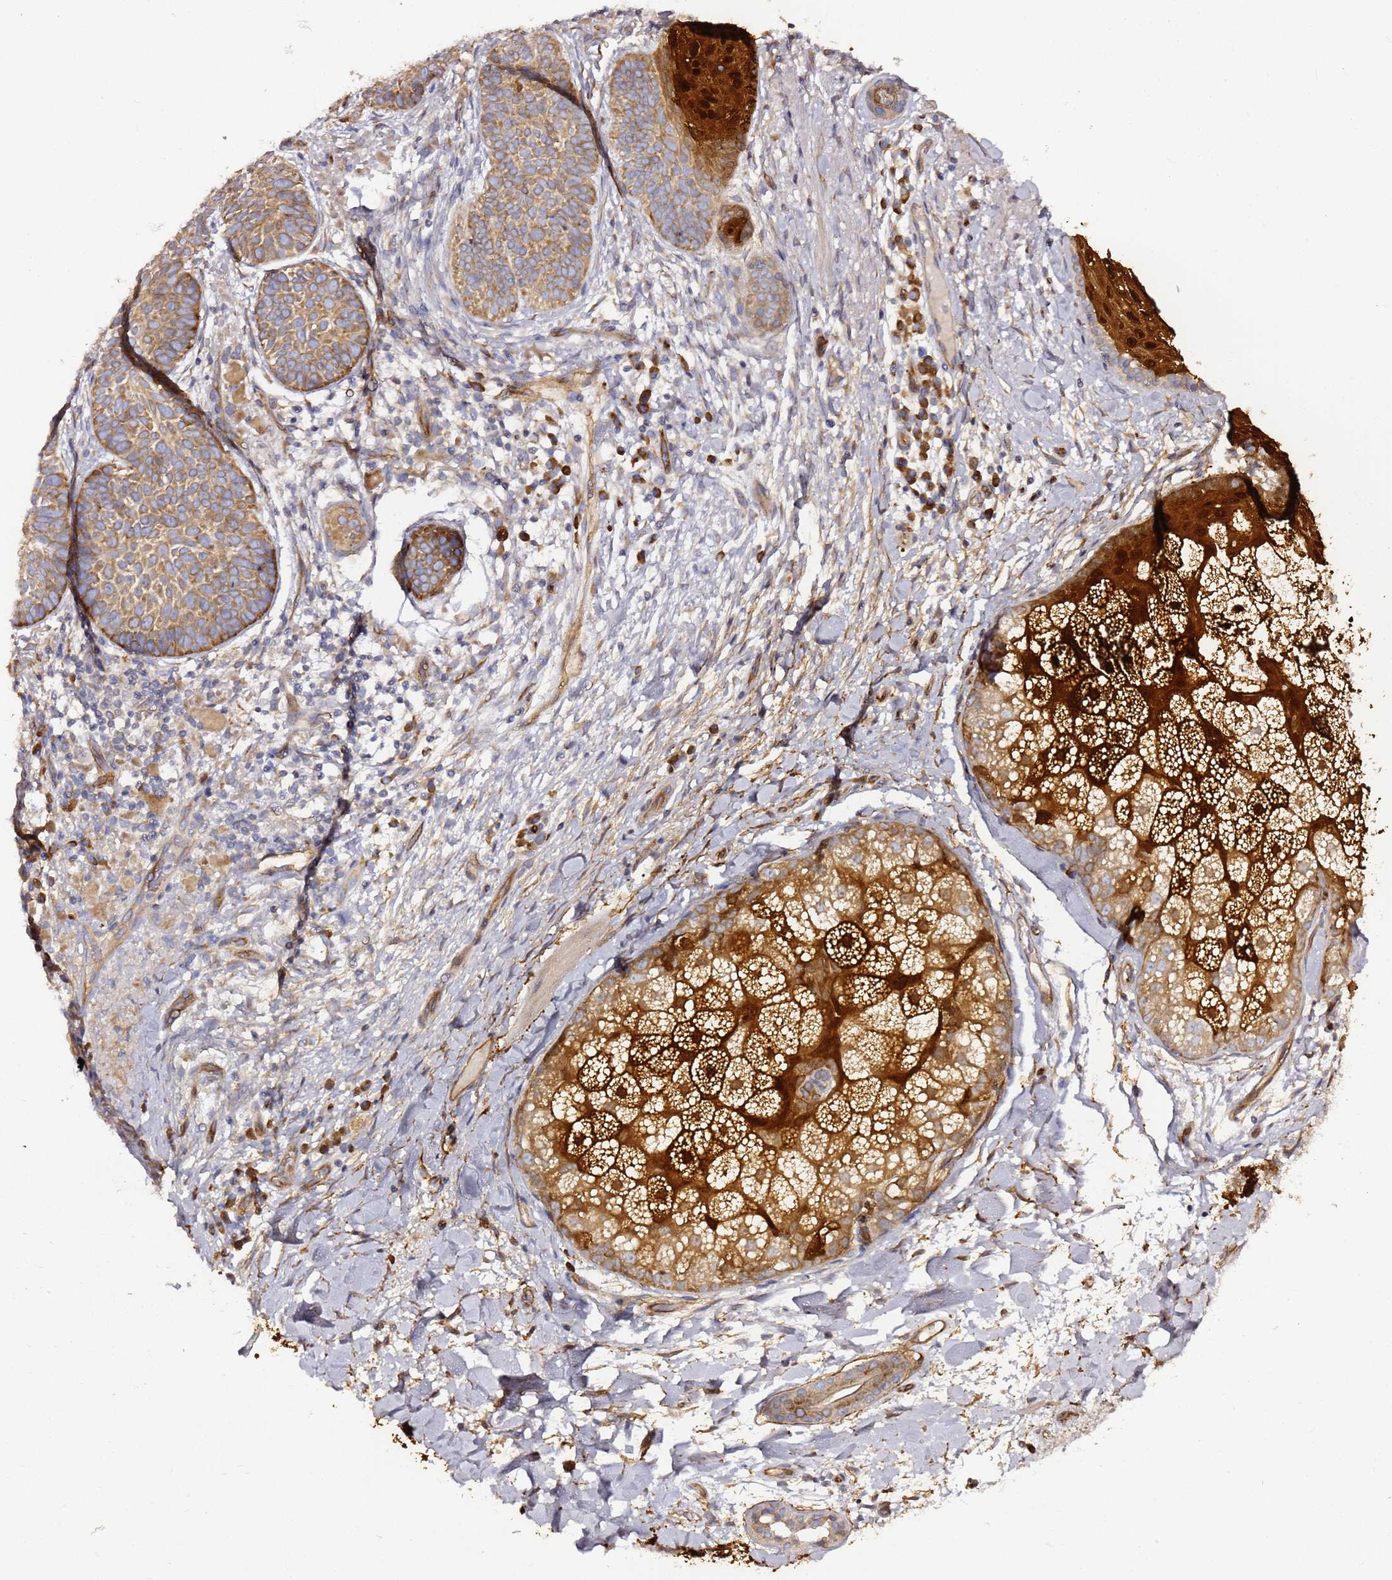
{"staining": {"intensity": "moderate", "quantity": ">75%", "location": "cytoplasmic/membranous"}, "tissue": "skin cancer", "cell_type": "Tumor cells", "image_type": "cancer", "snomed": [{"axis": "morphology", "description": "Basal cell carcinoma"}, {"axis": "topography", "description": "Skin"}], "caption": "A micrograph of human skin cancer (basal cell carcinoma) stained for a protein reveals moderate cytoplasmic/membranous brown staining in tumor cells. (brown staining indicates protein expression, while blue staining denotes nuclei).", "gene": "KIF7", "patient": {"sex": "male", "age": 85}}